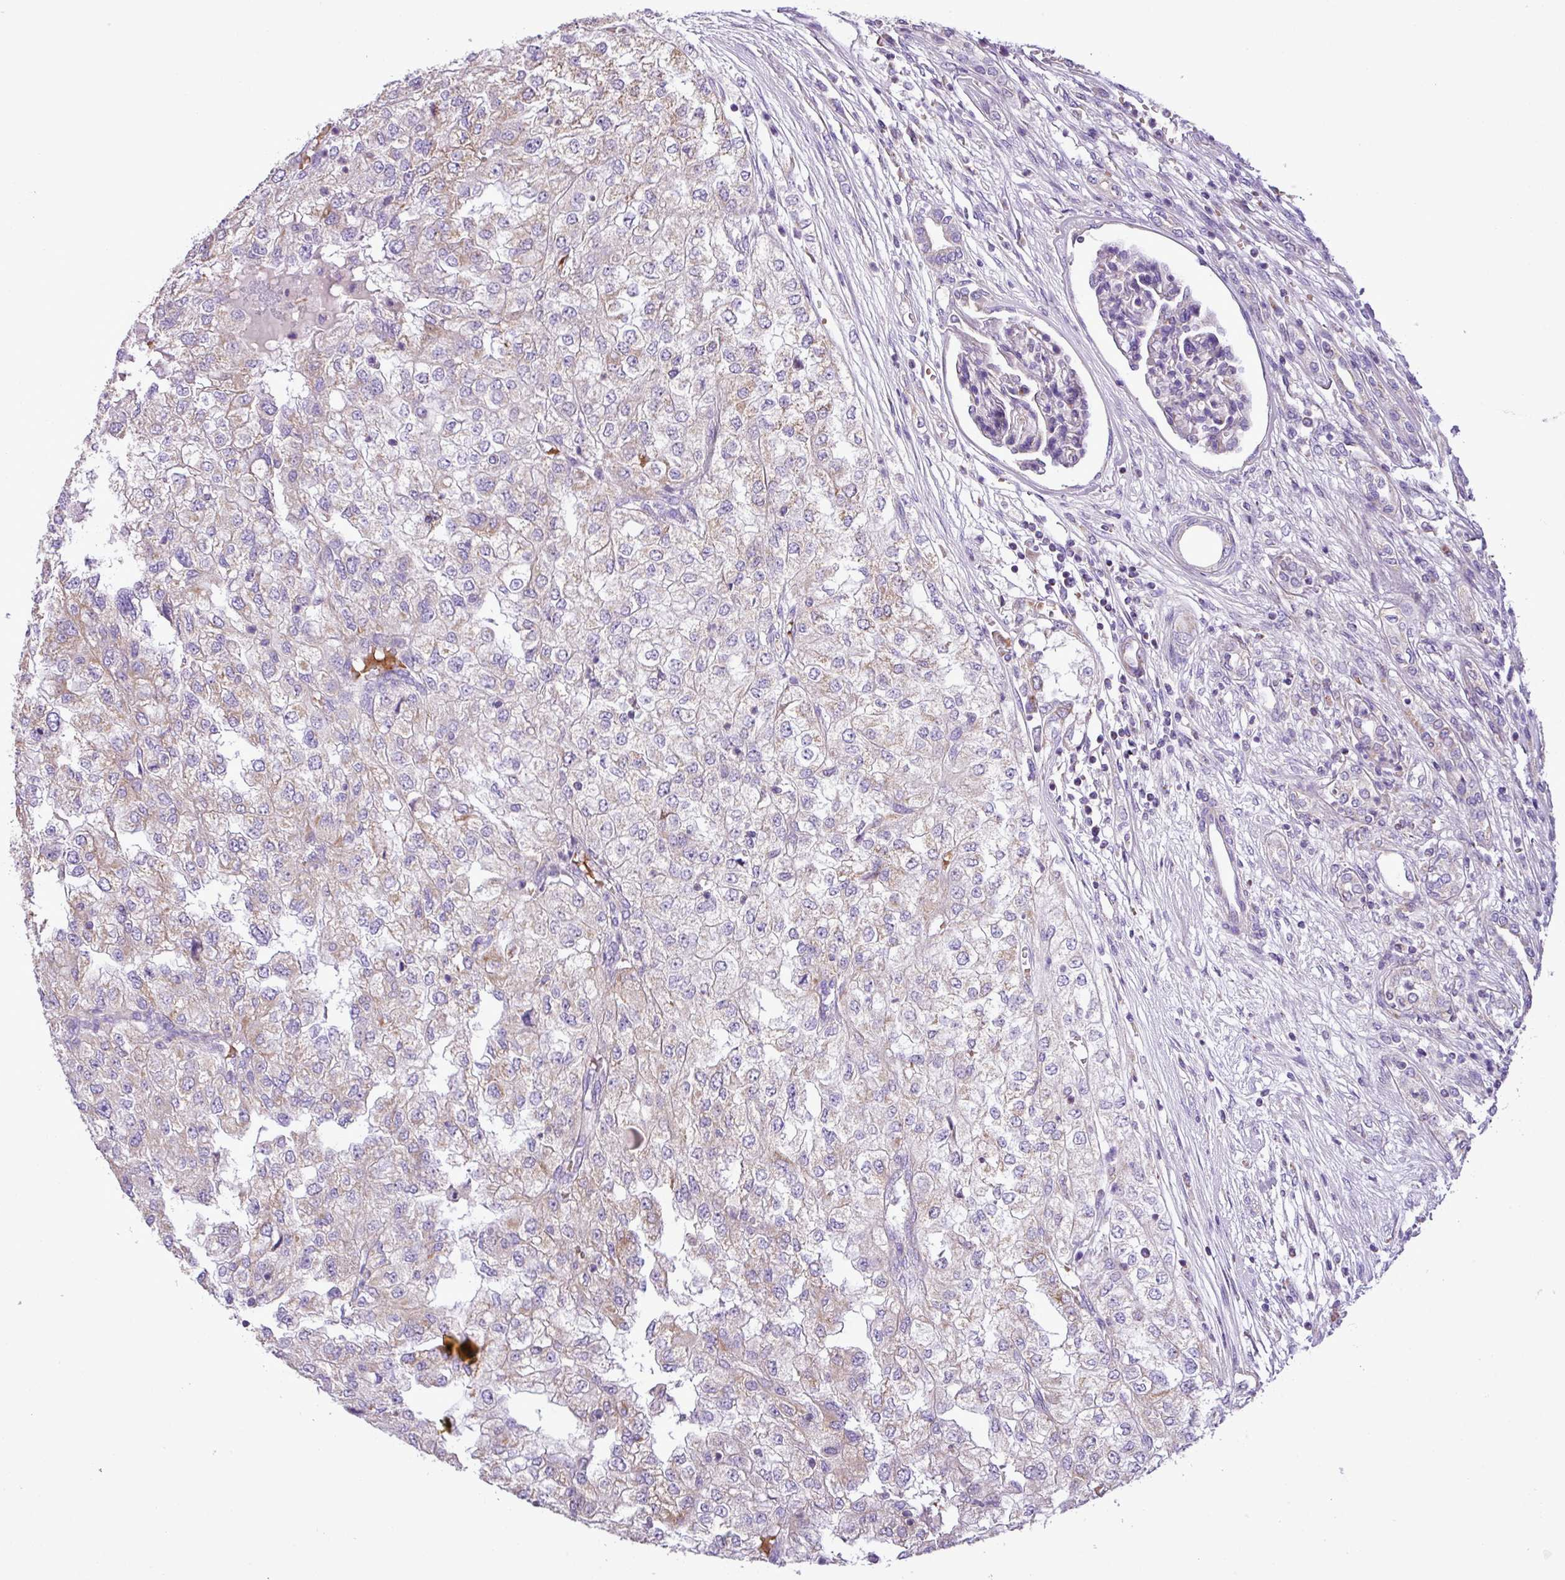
{"staining": {"intensity": "moderate", "quantity": "<25%", "location": "cytoplasmic/membranous"}, "tissue": "renal cancer", "cell_type": "Tumor cells", "image_type": "cancer", "snomed": [{"axis": "morphology", "description": "Adenocarcinoma, NOS"}, {"axis": "topography", "description": "Kidney"}], "caption": "DAB (3,3'-diaminobenzidine) immunohistochemical staining of human renal cancer (adenocarcinoma) displays moderate cytoplasmic/membranous protein staining in about <25% of tumor cells.", "gene": "FAM183A", "patient": {"sex": "female", "age": 54}}